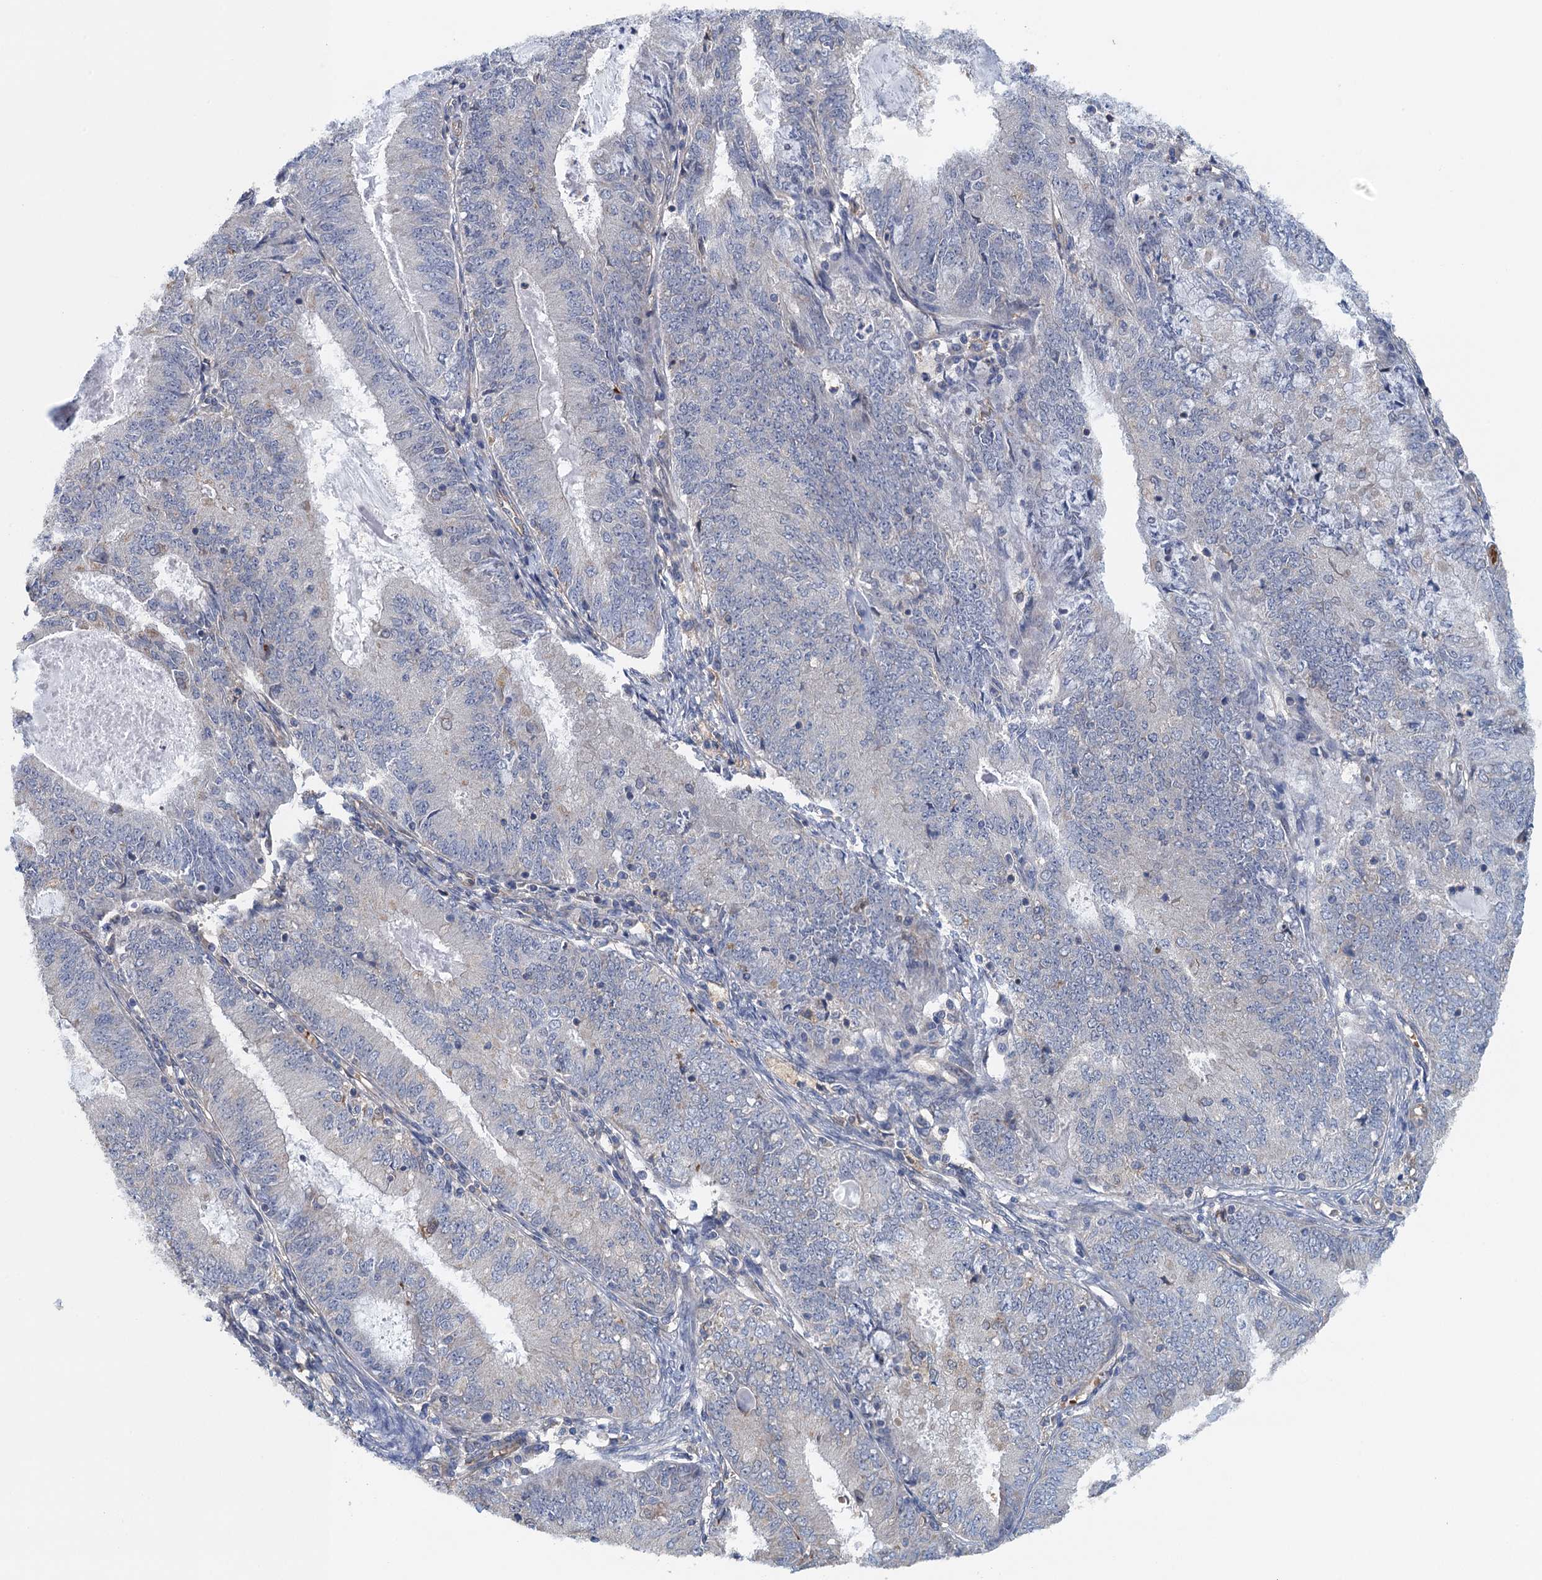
{"staining": {"intensity": "negative", "quantity": "none", "location": "none"}, "tissue": "endometrial cancer", "cell_type": "Tumor cells", "image_type": "cancer", "snomed": [{"axis": "morphology", "description": "Adenocarcinoma, NOS"}, {"axis": "topography", "description": "Endometrium"}], "caption": "The IHC histopathology image has no significant positivity in tumor cells of endometrial cancer (adenocarcinoma) tissue. (Brightfield microscopy of DAB (3,3'-diaminobenzidine) IHC at high magnification).", "gene": "RSAD2", "patient": {"sex": "female", "age": 57}}